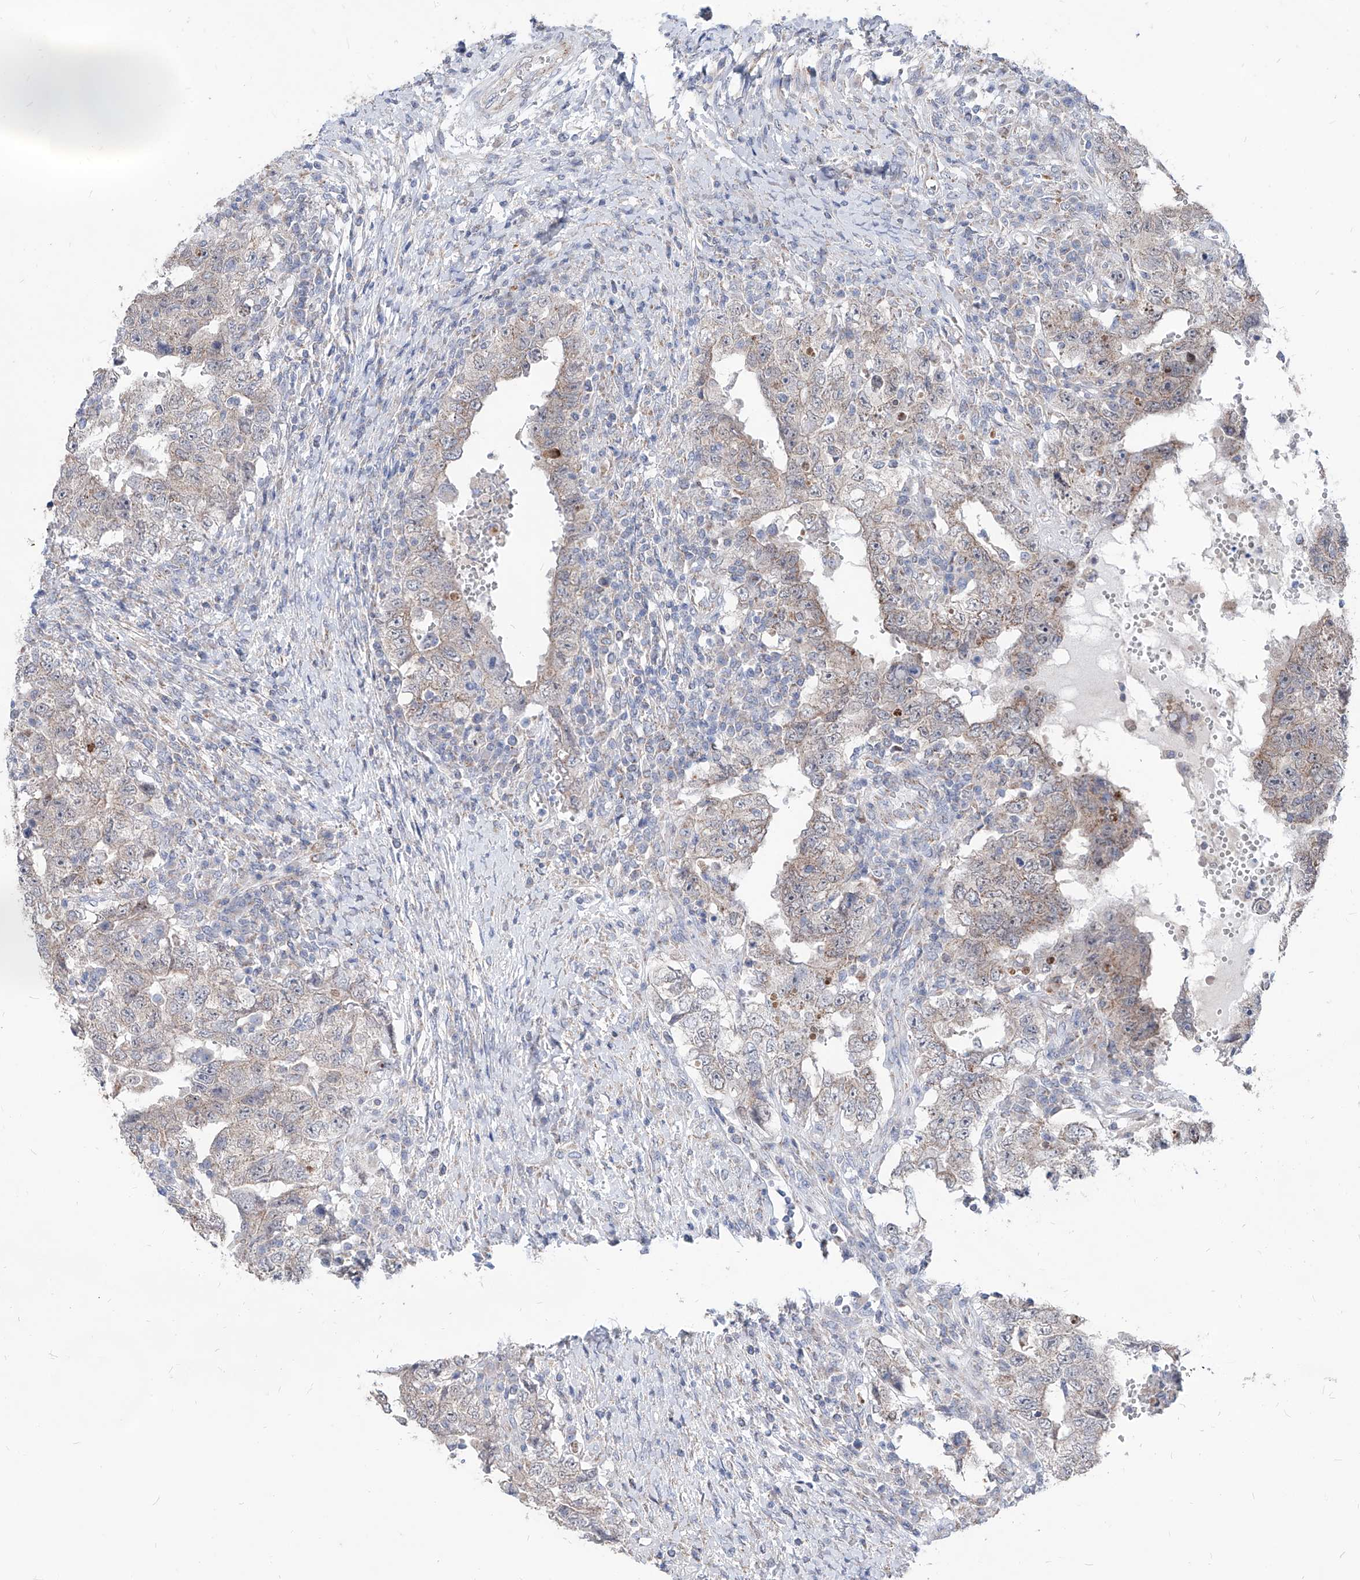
{"staining": {"intensity": "weak", "quantity": "25%-75%", "location": "cytoplasmic/membranous"}, "tissue": "testis cancer", "cell_type": "Tumor cells", "image_type": "cancer", "snomed": [{"axis": "morphology", "description": "Carcinoma, Embryonal, NOS"}, {"axis": "topography", "description": "Testis"}], "caption": "This image demonstrates immunohistochemistry staining of testis cancer (embryonal carcinoma), with low weak cytoplasmic/membranous expression in about 25%-75% of tumor cells.", "gene": "AGPS", "patient": {"sex": "male", "age": 26}}